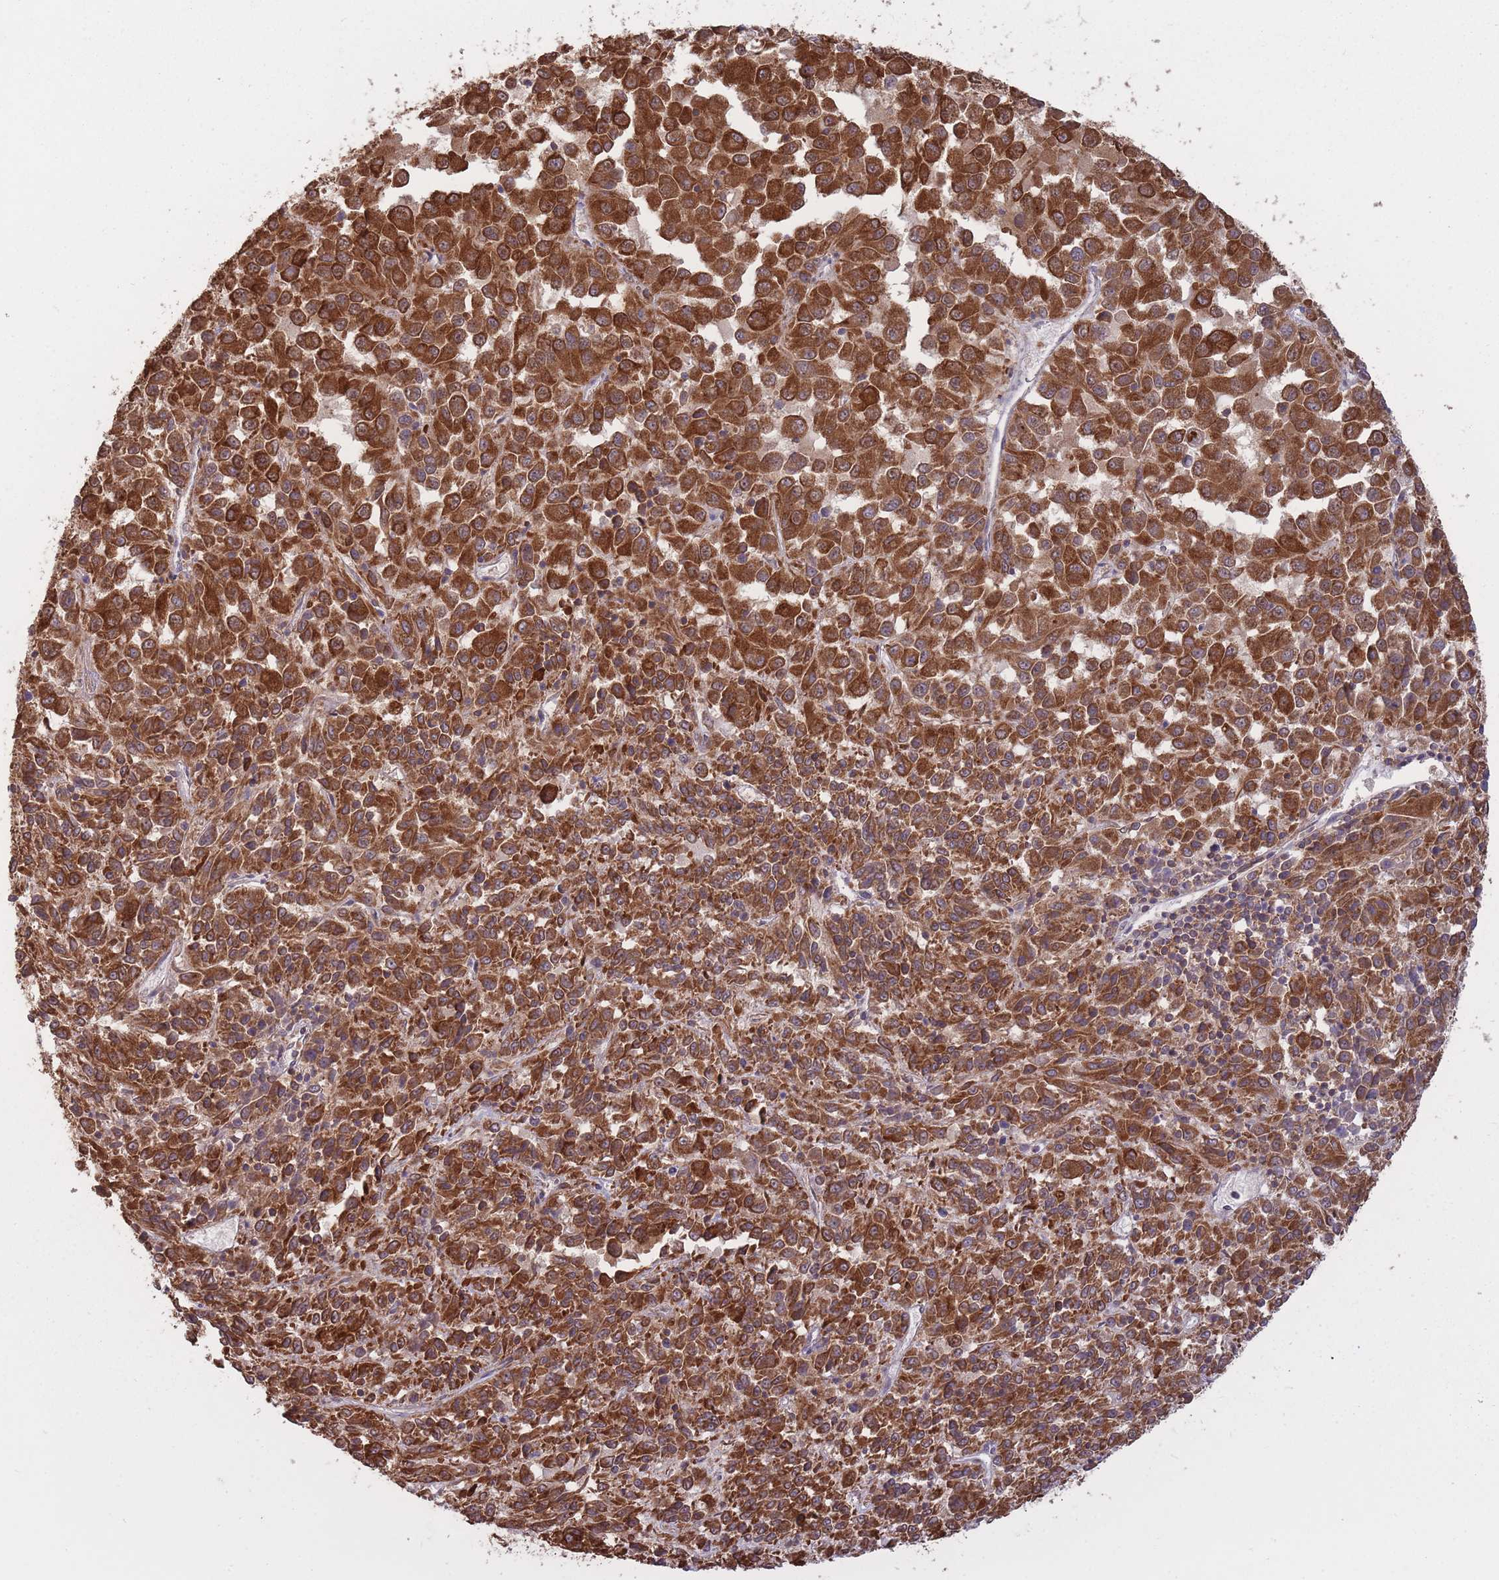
{"staining": {"intensity": "strong", "quantity": ">75%", "location": "cytoplasmic/membranous"}, "tissue": "melanoma", "cell_type": "Tumor cells", "image_type": "cancer", "snomed": [{"axis": "morphology", "description": "Malignant melanoma, Metastatic site"}, {"axis": "topography", "description": "Lung"}], "caption": "Immunohistochemical staining of malignant melanoma (metastatic site) displays high levels of strong cytoplasmic/membranous staining in about >75% of tumor cells. The staining was performed using DAB (3,3'-diaminobenzidine), with brown indicating positive protein expression. Nuclei are stained blue with hematoxylin.", "gene": "GMIP", "patient": {"sex": "male", "age": 64}}